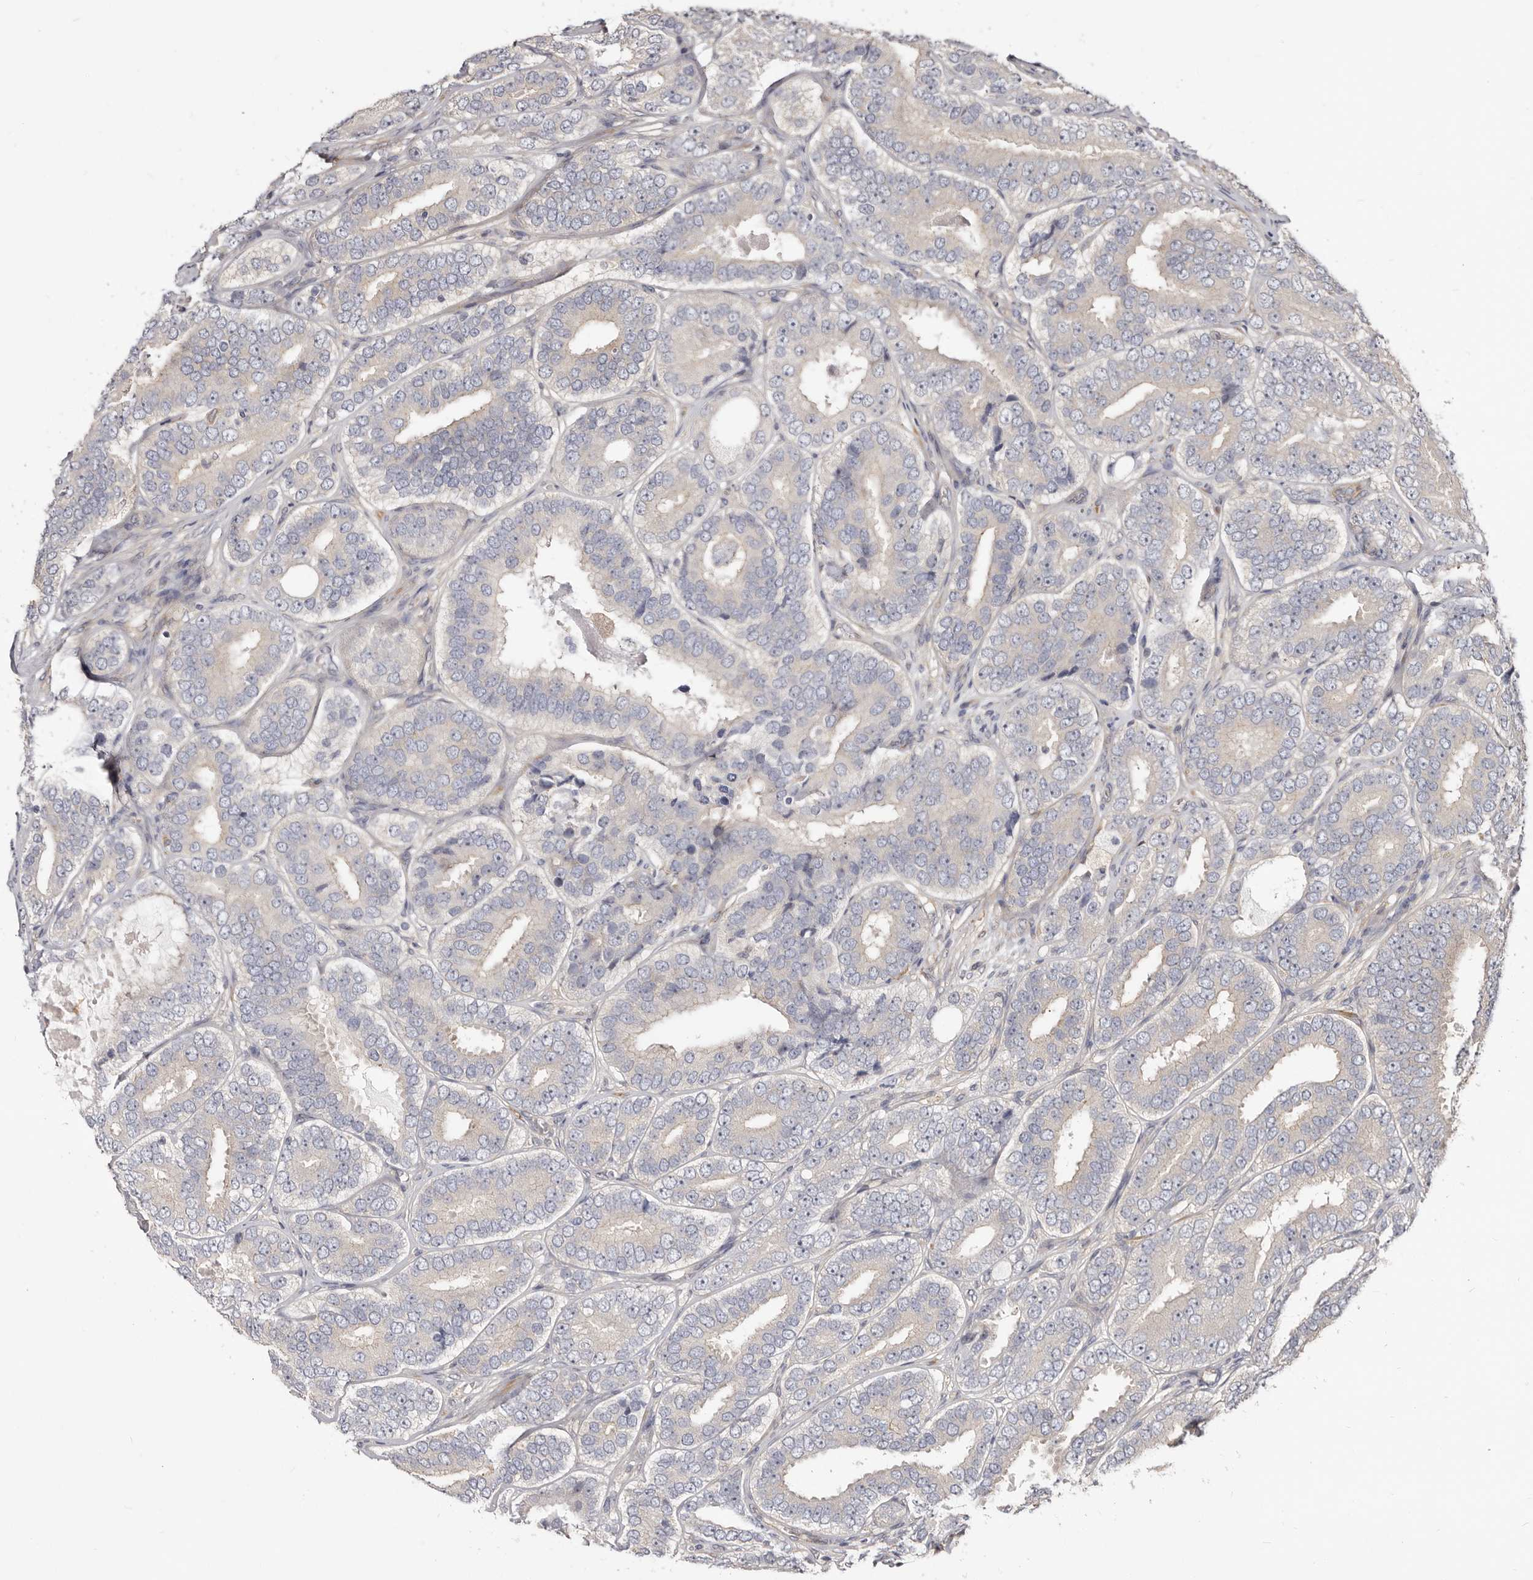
{"staining": {"intensity": "negative", "quantity": "none", "location": "none"}, "tissue": "prostate cancer", "cell_type": "Tumor cells", "image_type": "cancer", "snomed": [{"axis": "morphology", "description": "Adenocarcinoma, High grade"}, {"axis": "topography", "description": "Prostate"}], "caption": "This is an immunohistochemistry (IHC) micrograph of human prostate high-grade adenocarcinoma. There is no expression in tumor cells.", "gene": "GPATCH4", "patient": {"sex": "male", "age": 56}}